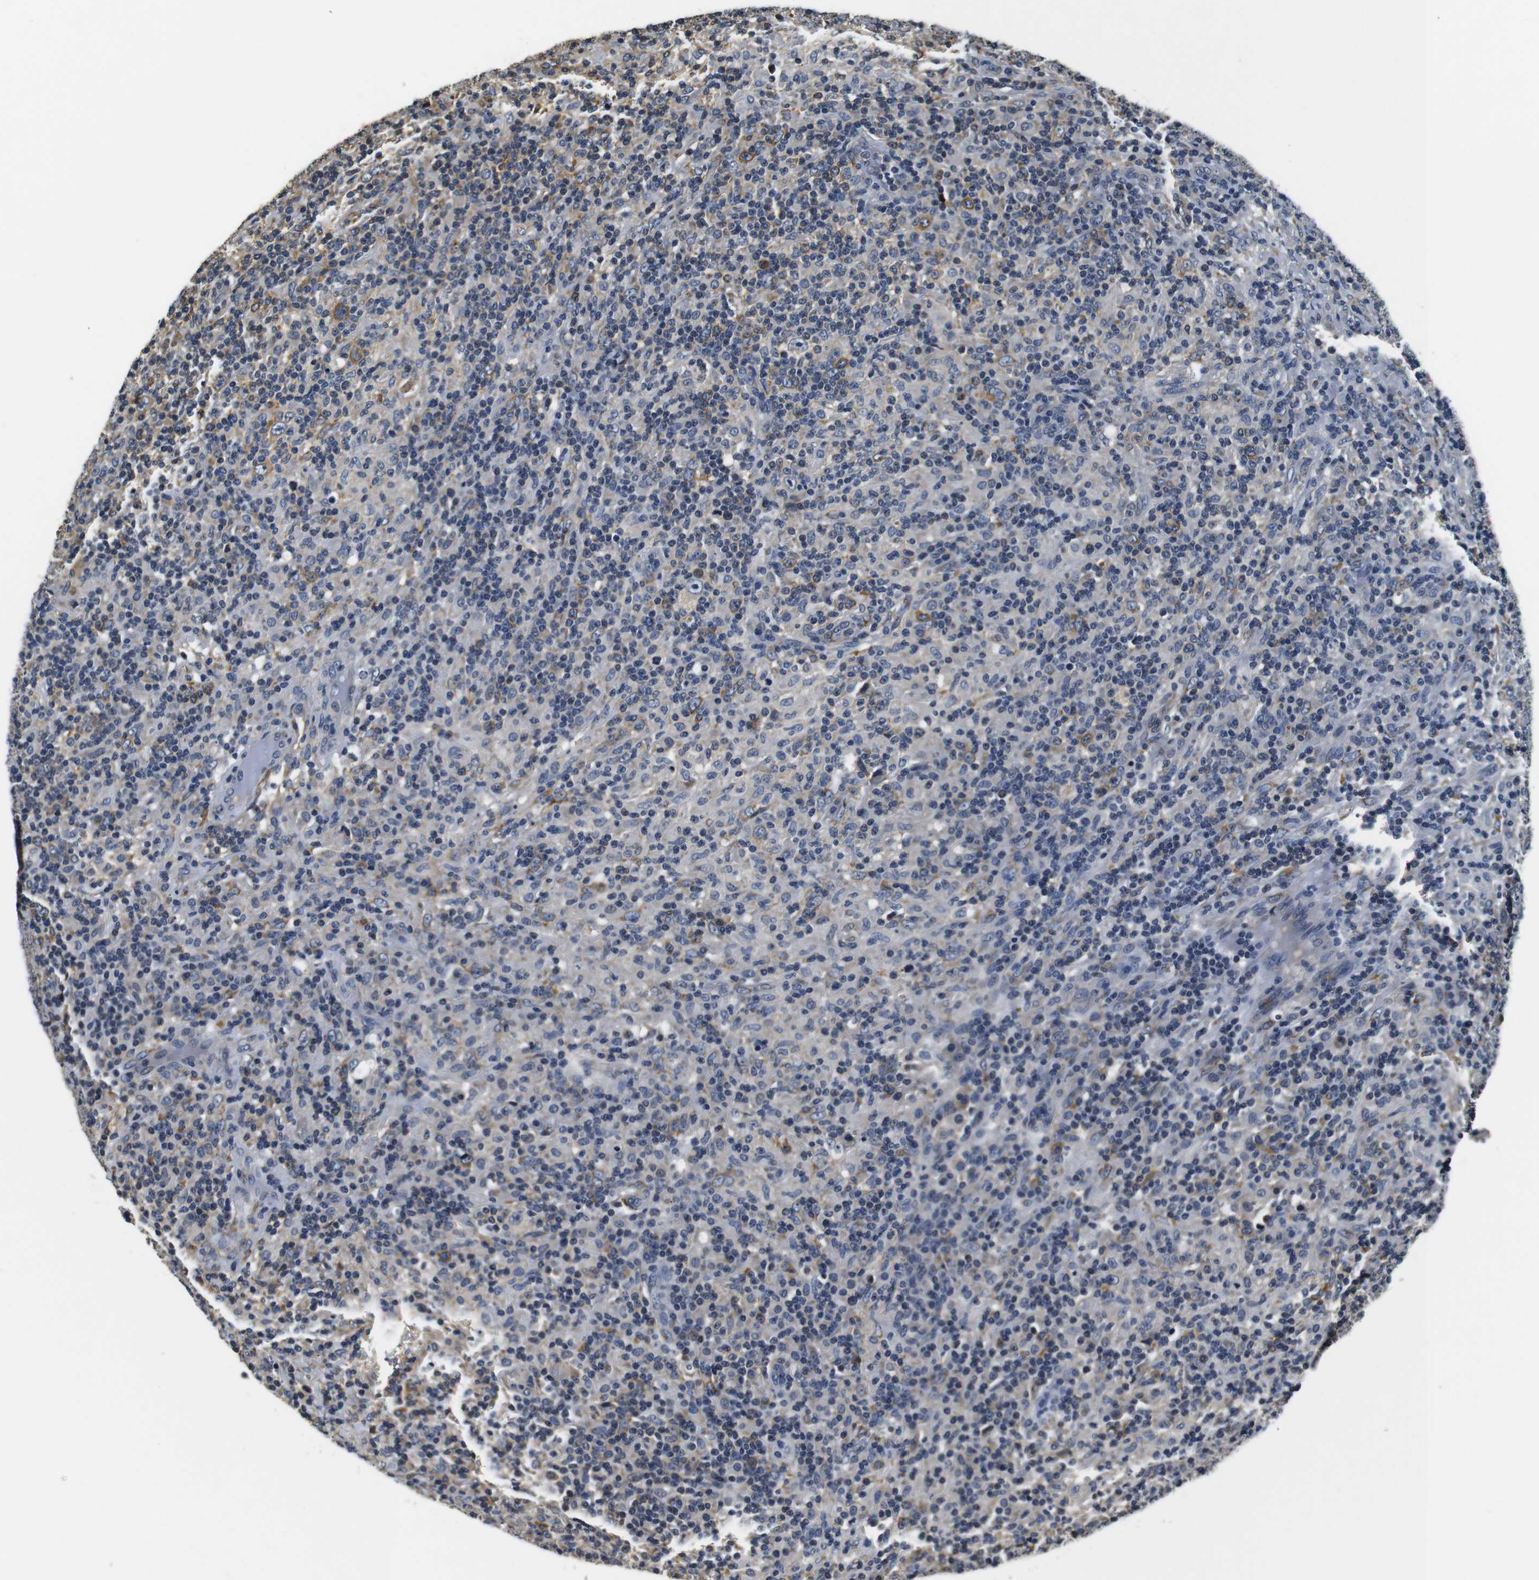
{"staining": {"intensity": "moderate", "quantity": "<25%", "location": "cytoplasmic/membranous"}, "tissue": "lymphoma", "cell_type": "Tumor cells", "image_type": "cancer", "snomed": [{"axis": "morphology", "description": "Hodgkin's disease, NOS"}, {"axis": "topography", "description": "Lymph node"}], "caption": "Human Hodgkin's disease stained for a protein (brown) demonstrates moderate cytoplasmic/membranous positive expression in approximately <25% of tumor cells.", "gene": "COL1A1", "patient": {"sex": "male", "age": 70}}